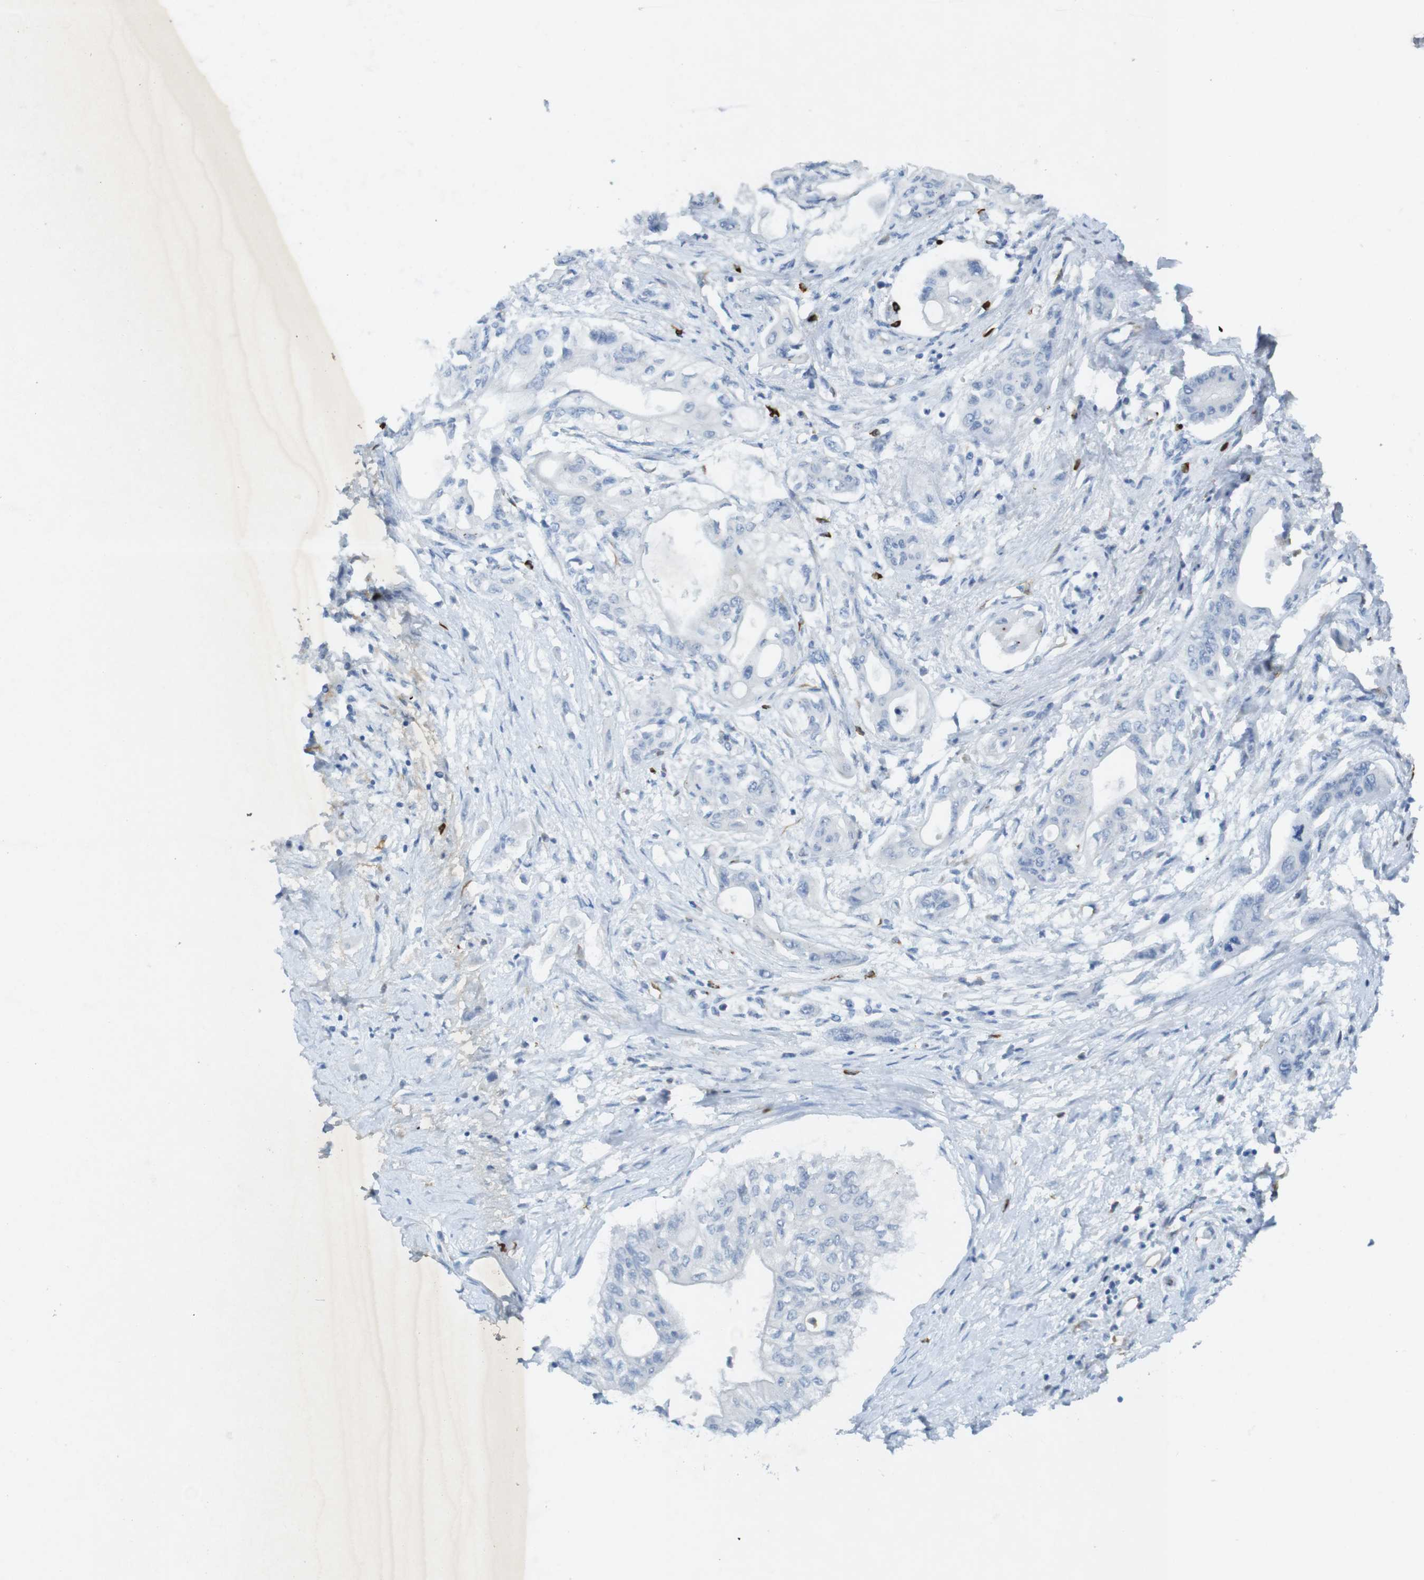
{"staining": {"intensity": "negative", "quantity": "none", "location": "none"}, "tissue": "pancreatic cancer", "cell_type": "Tumor cells", "image_type": "cancer", "snomed": [{"axis": "morphology", "description": "Adenocarcinoma, NOS"}, {"axis": "topography", "description": "Pancreas"}], "caption": "IHC photomicrograph of neoplastic tissue: pancreatic cancer (adenocarcinoma) stained with DAB displays no significant protein staining in tumor cells.", "gene": "CD320", "patient": {"sex": "female", "age": 77}}